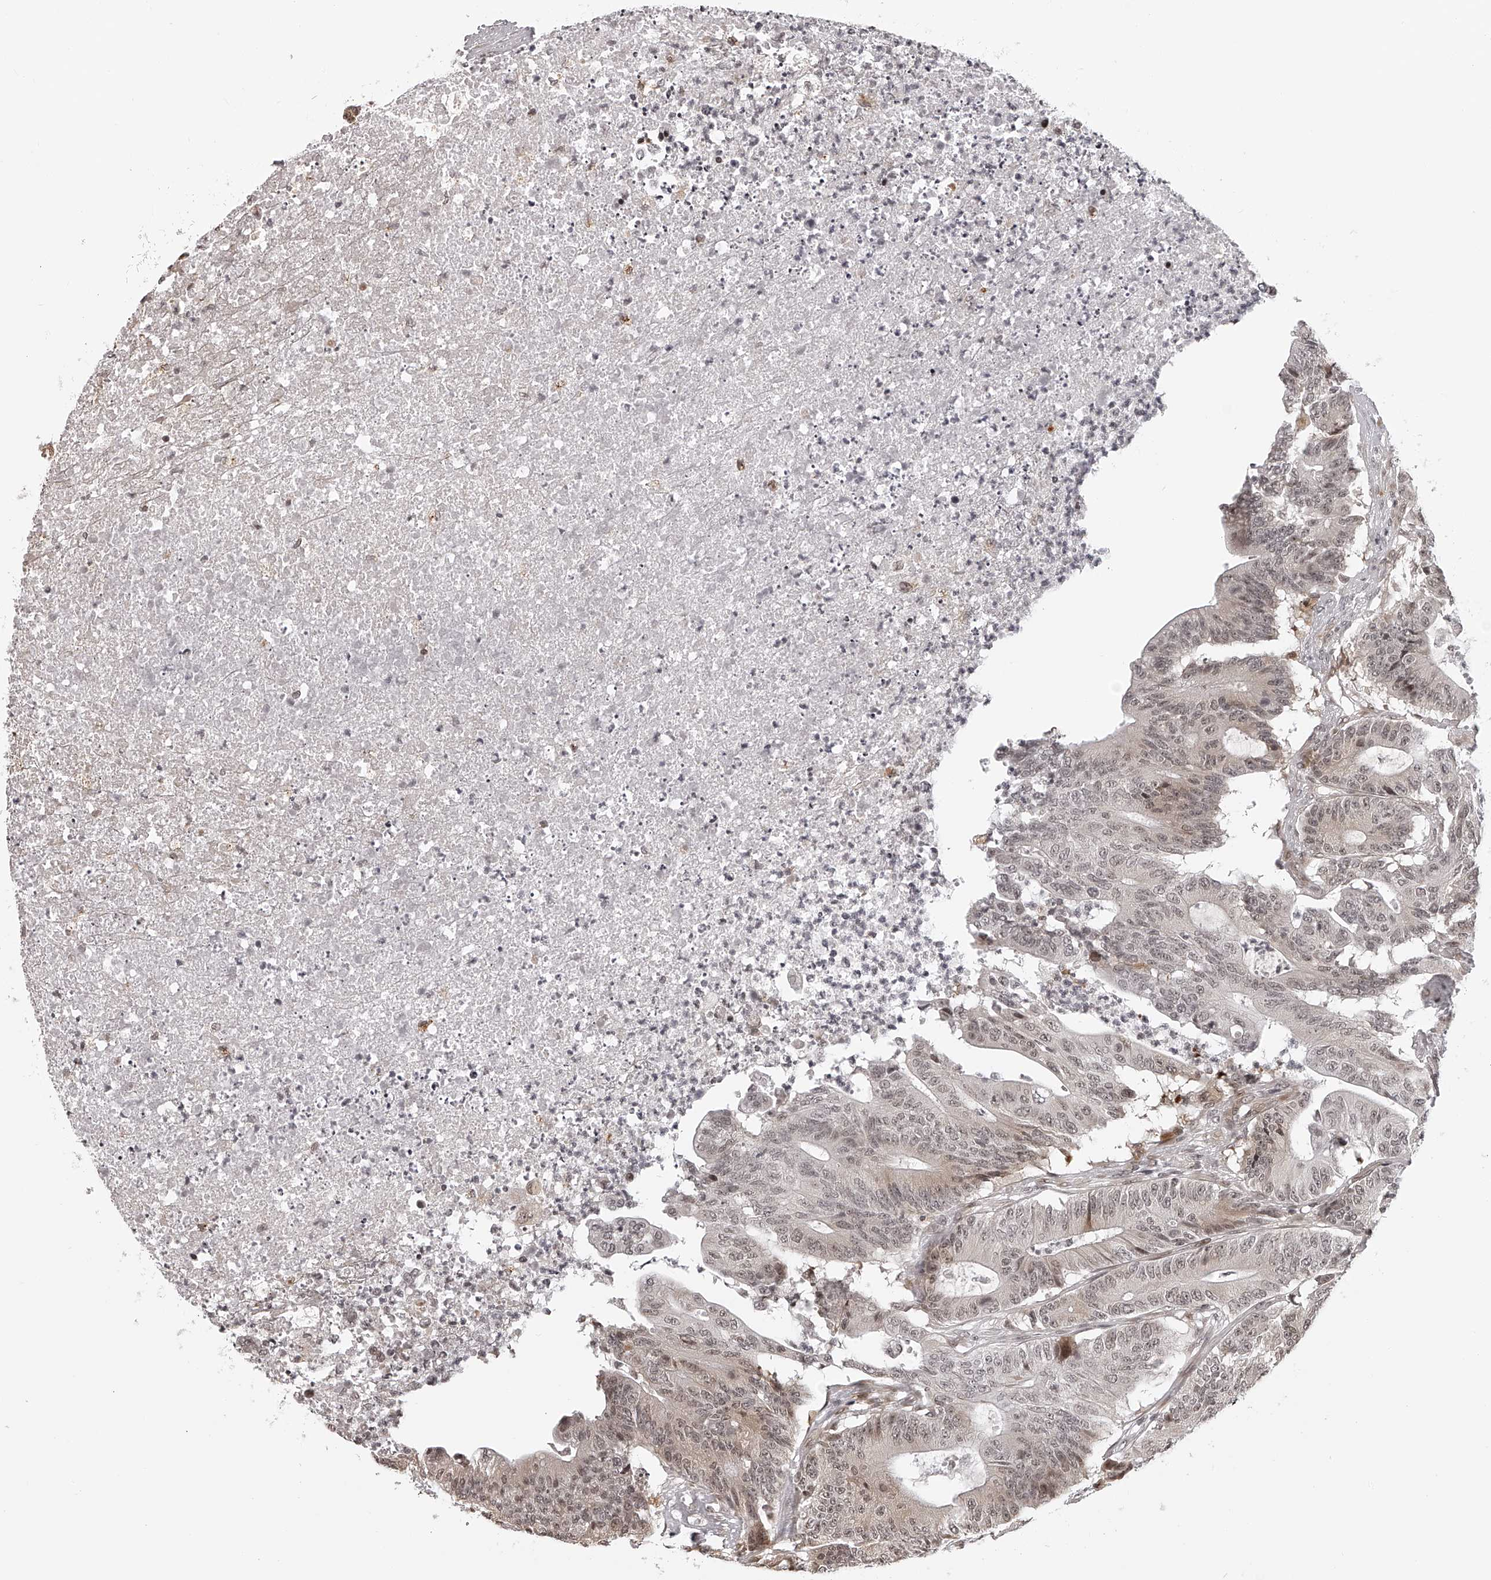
{"staining": {"intensity": "weak", "quantity": ">75%", "location": "nuclear"}, "tissue": "colorectal cancer", "cell_type": "Tumor cells", "image_type": "cancer", "snomed": [{"axis": "morphology", "description": "Adenocarcinoma, NOS"}, {"axis": "topography", "description": "Colon"}], "caption": "Weak nuclear positivity is appreciated in approximately >75% of tumor cells in colorectal adenocarcinoma. The staining was performed using DAB (3,3'-diaminobenzidine), with brown indicating positive protein expression. Nuclei are stained blue with hematoxylin.", "gene": "ODF2L", "patient": {"sex": "female", "age": 84}}